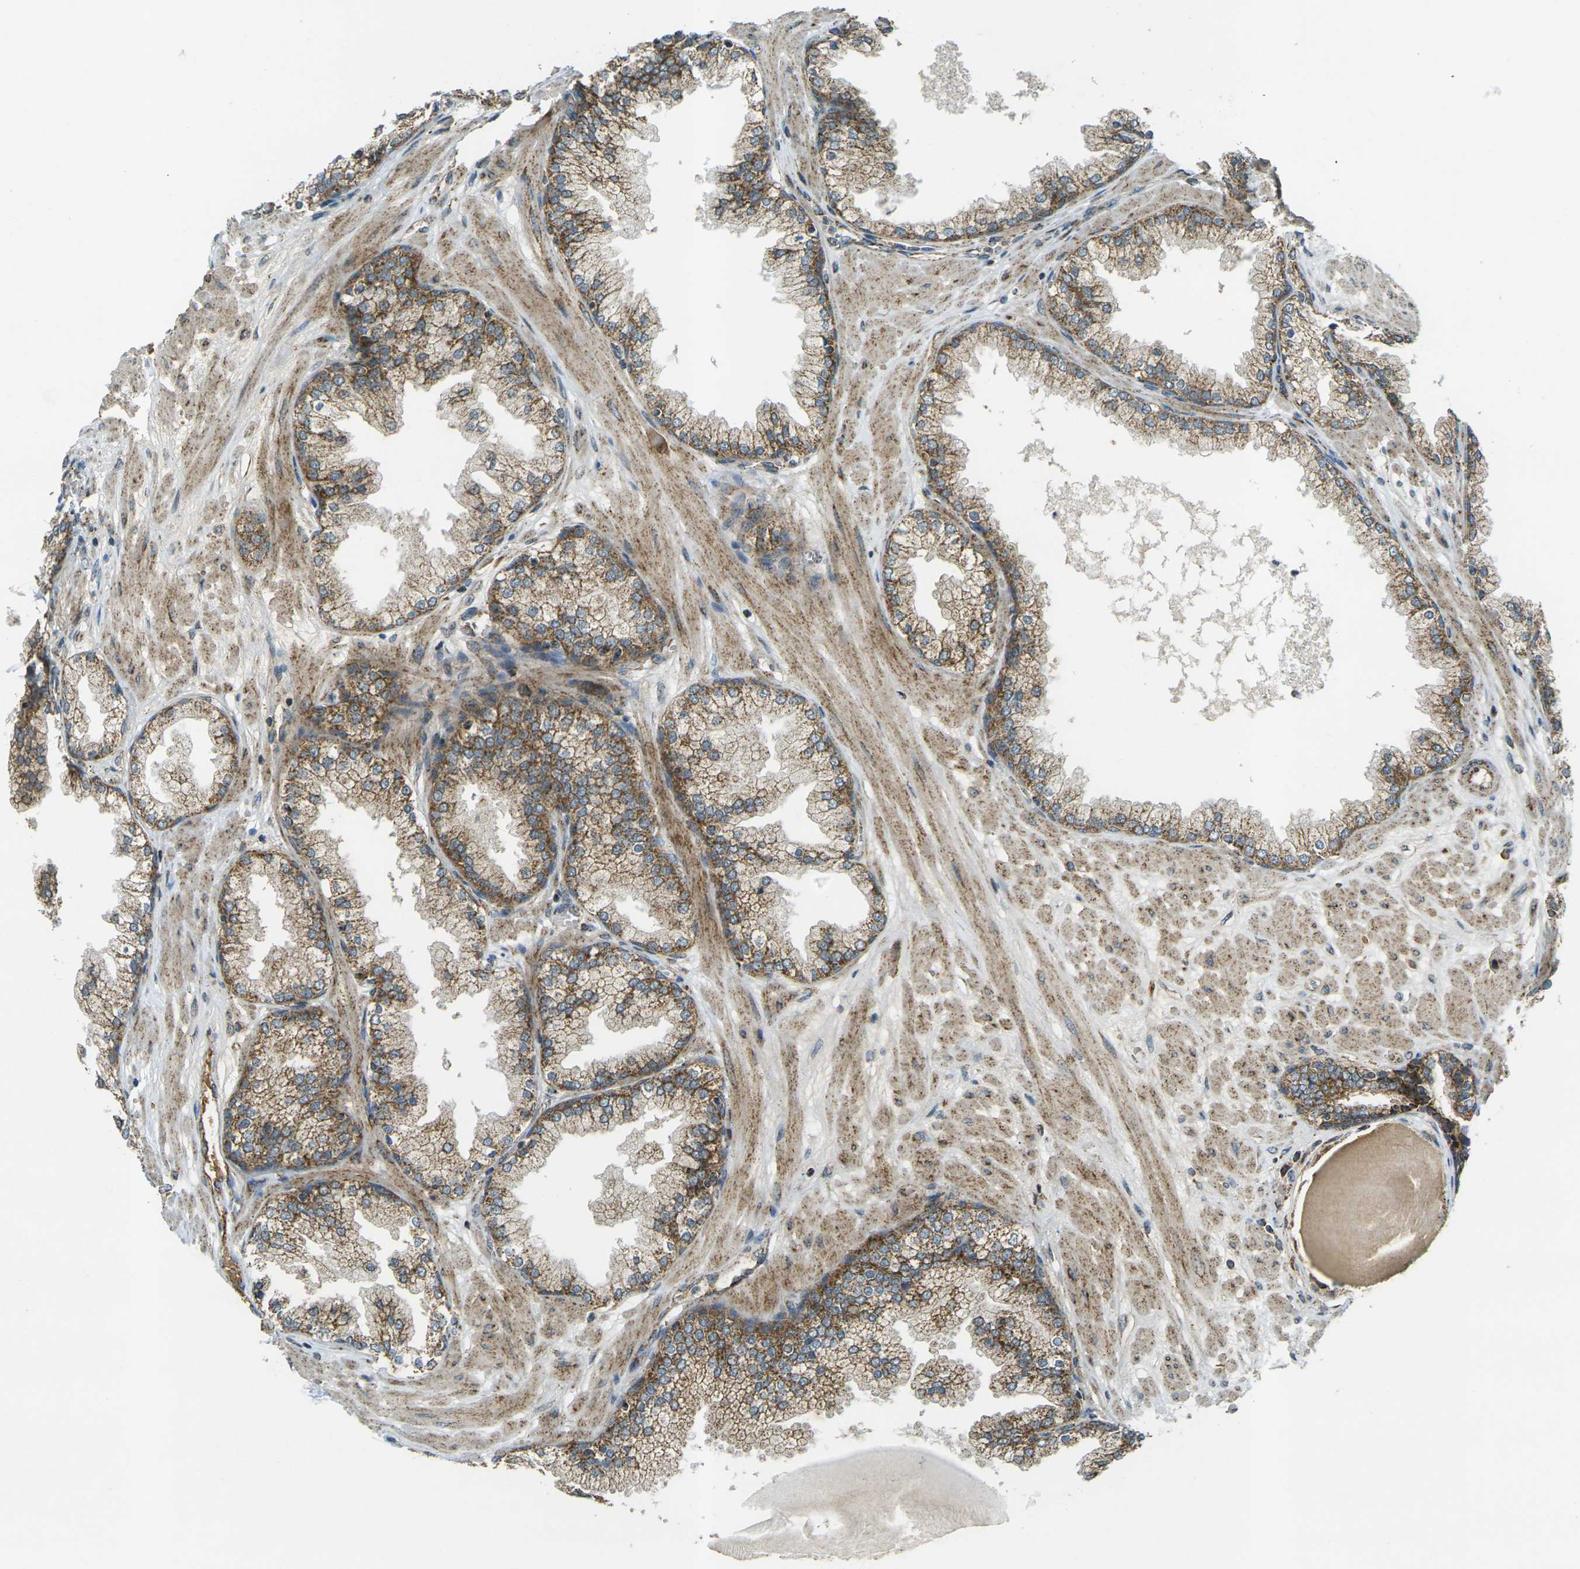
{"staining": {"intensity": "moderate", "quantity": ">75%", "location": "cytoplasmic/membranous"}, "tissue": "prostate", "cell_type": "Glandular cells", "image_type": "normal", "snomed": [{"axis": "morphology", "description": "Normal tissue, NOS"}, {"axis": "topography", "description": "Prostate"}], "caption": "High-magnification brightfield microscopy of unremarkable prostate stained with DAB (brown) and counterstained with hematoxylin (blue). glandular cells exhibit moderate cytoplasmic/membranous staining is seen in about>75% of cells.", "gene": "IGF1R", "patient": {"sex": "male", "age": 51}}